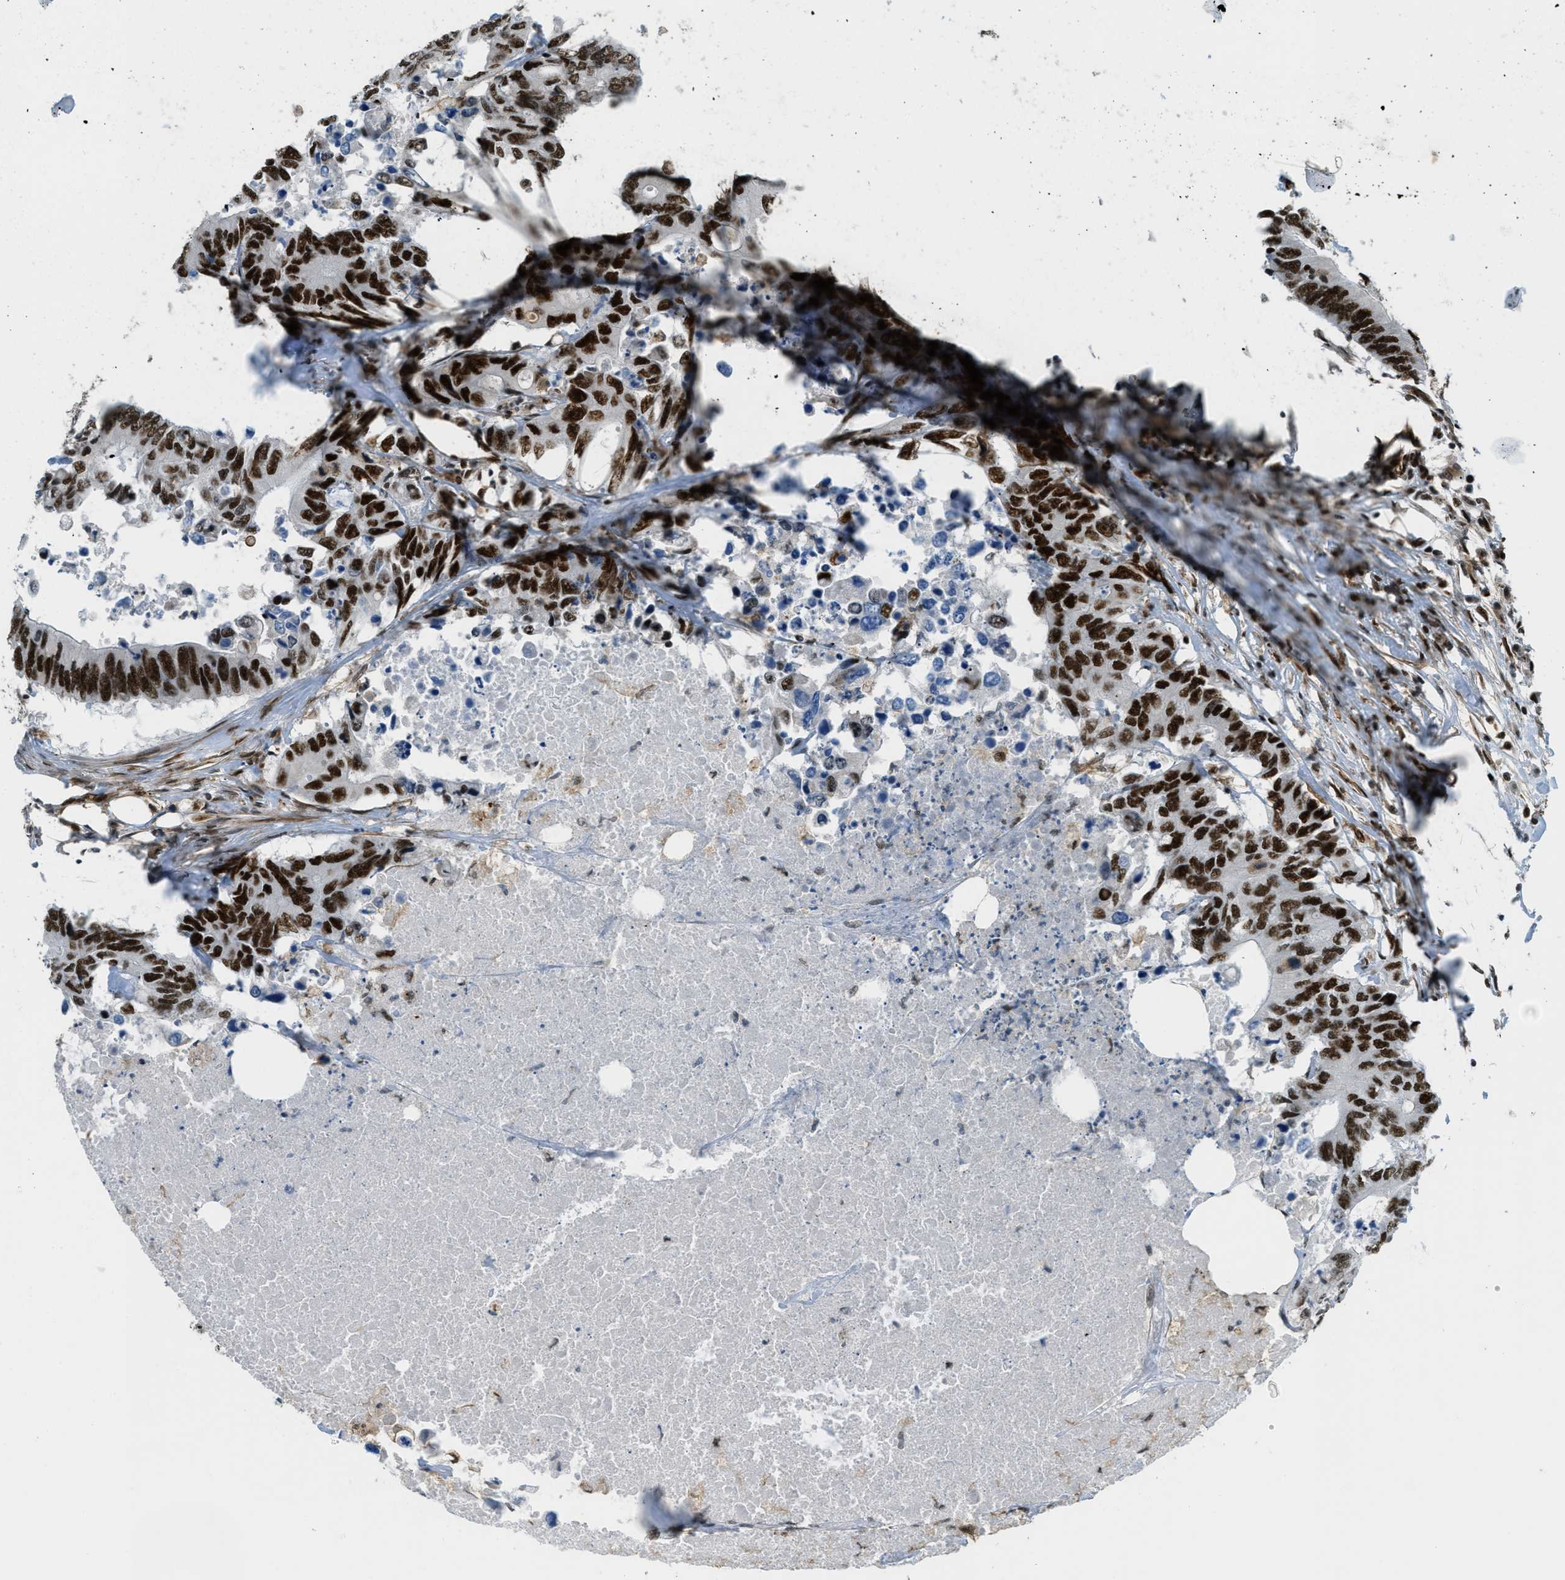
{"staining": {"intensity": "strong", "quantity": ">75%", "location": "nuclear"}, "tissue": "colorectal cancer", "cell_type": "Tumor cells", "image_type": "cancer", "snomed": [{"axis": "morphology", "description": "Adenocarcinoma, NOS"}, {"axis": "topography", "description": "Colon"}], "caption": "The histopathology image demonstrates immunohistochemical staining of colorectal cancer. There is strong nuclear positivity is seen in about >75% of tumor cells.", "gene": "ZFR", "patient": {"sex": "male", "age": 71}}